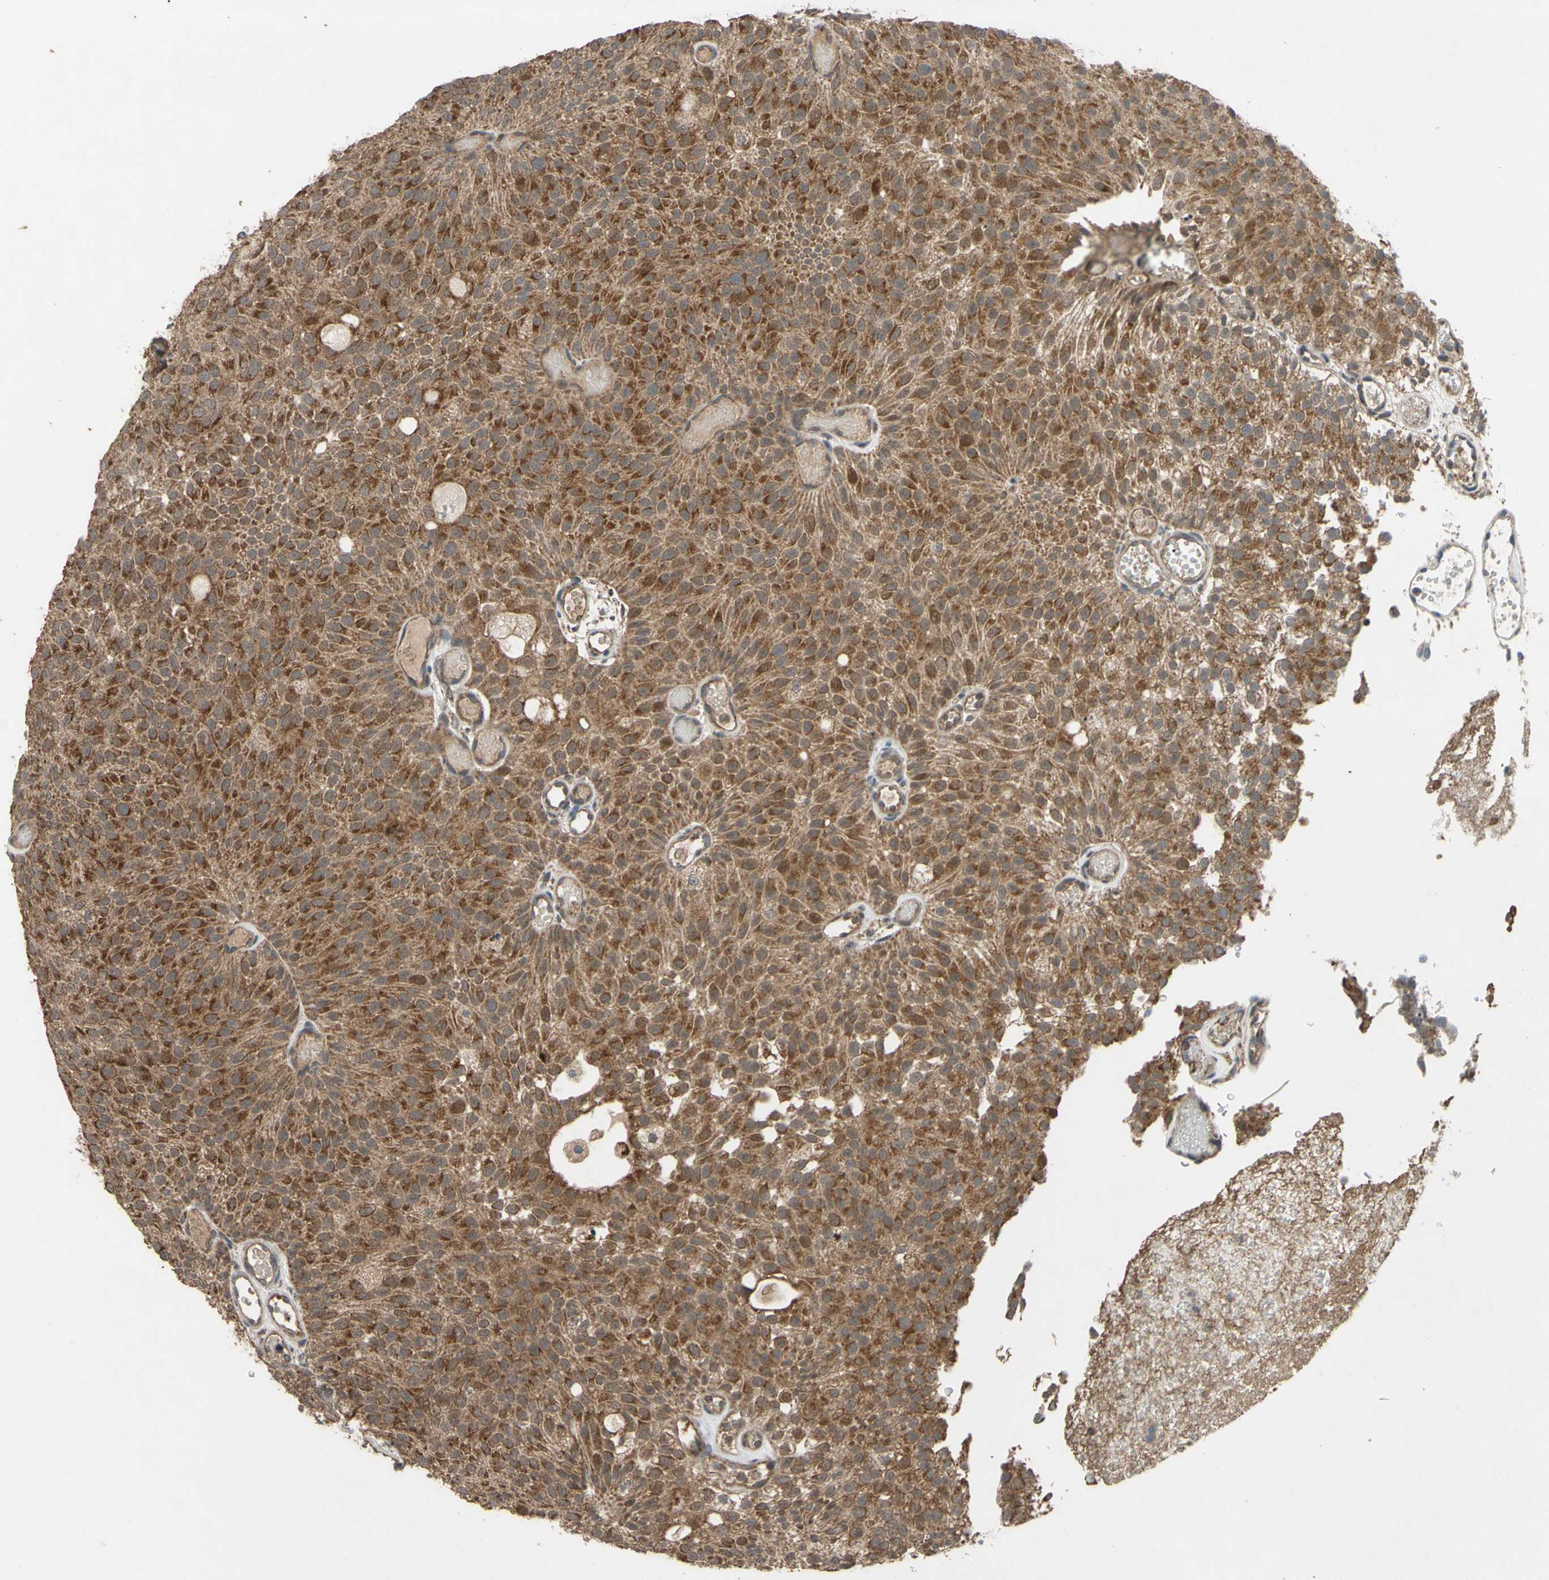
{"staining": {"intensity": "moderate", "quantity": ">75%", "location": "cytoplasmic/membranous"}, "tissue": "urothelial cancer", "cell_type": "Tumor cells", "image_type": "cancer", "snomed": [{"axis": "morphology", "description": "Urothelial carcinoma, Low grade"}, {"axis": "topography", "description": "Urinary bladder"}], "caption": "Immunohistochemistry of urothelial cancer demonstrates medium levels of moderate cytoplasmic/membranous positivity in approximately >75% of tumor cells.", "gene": "CD164", "patient": {"sex": "male", "age": 78}}